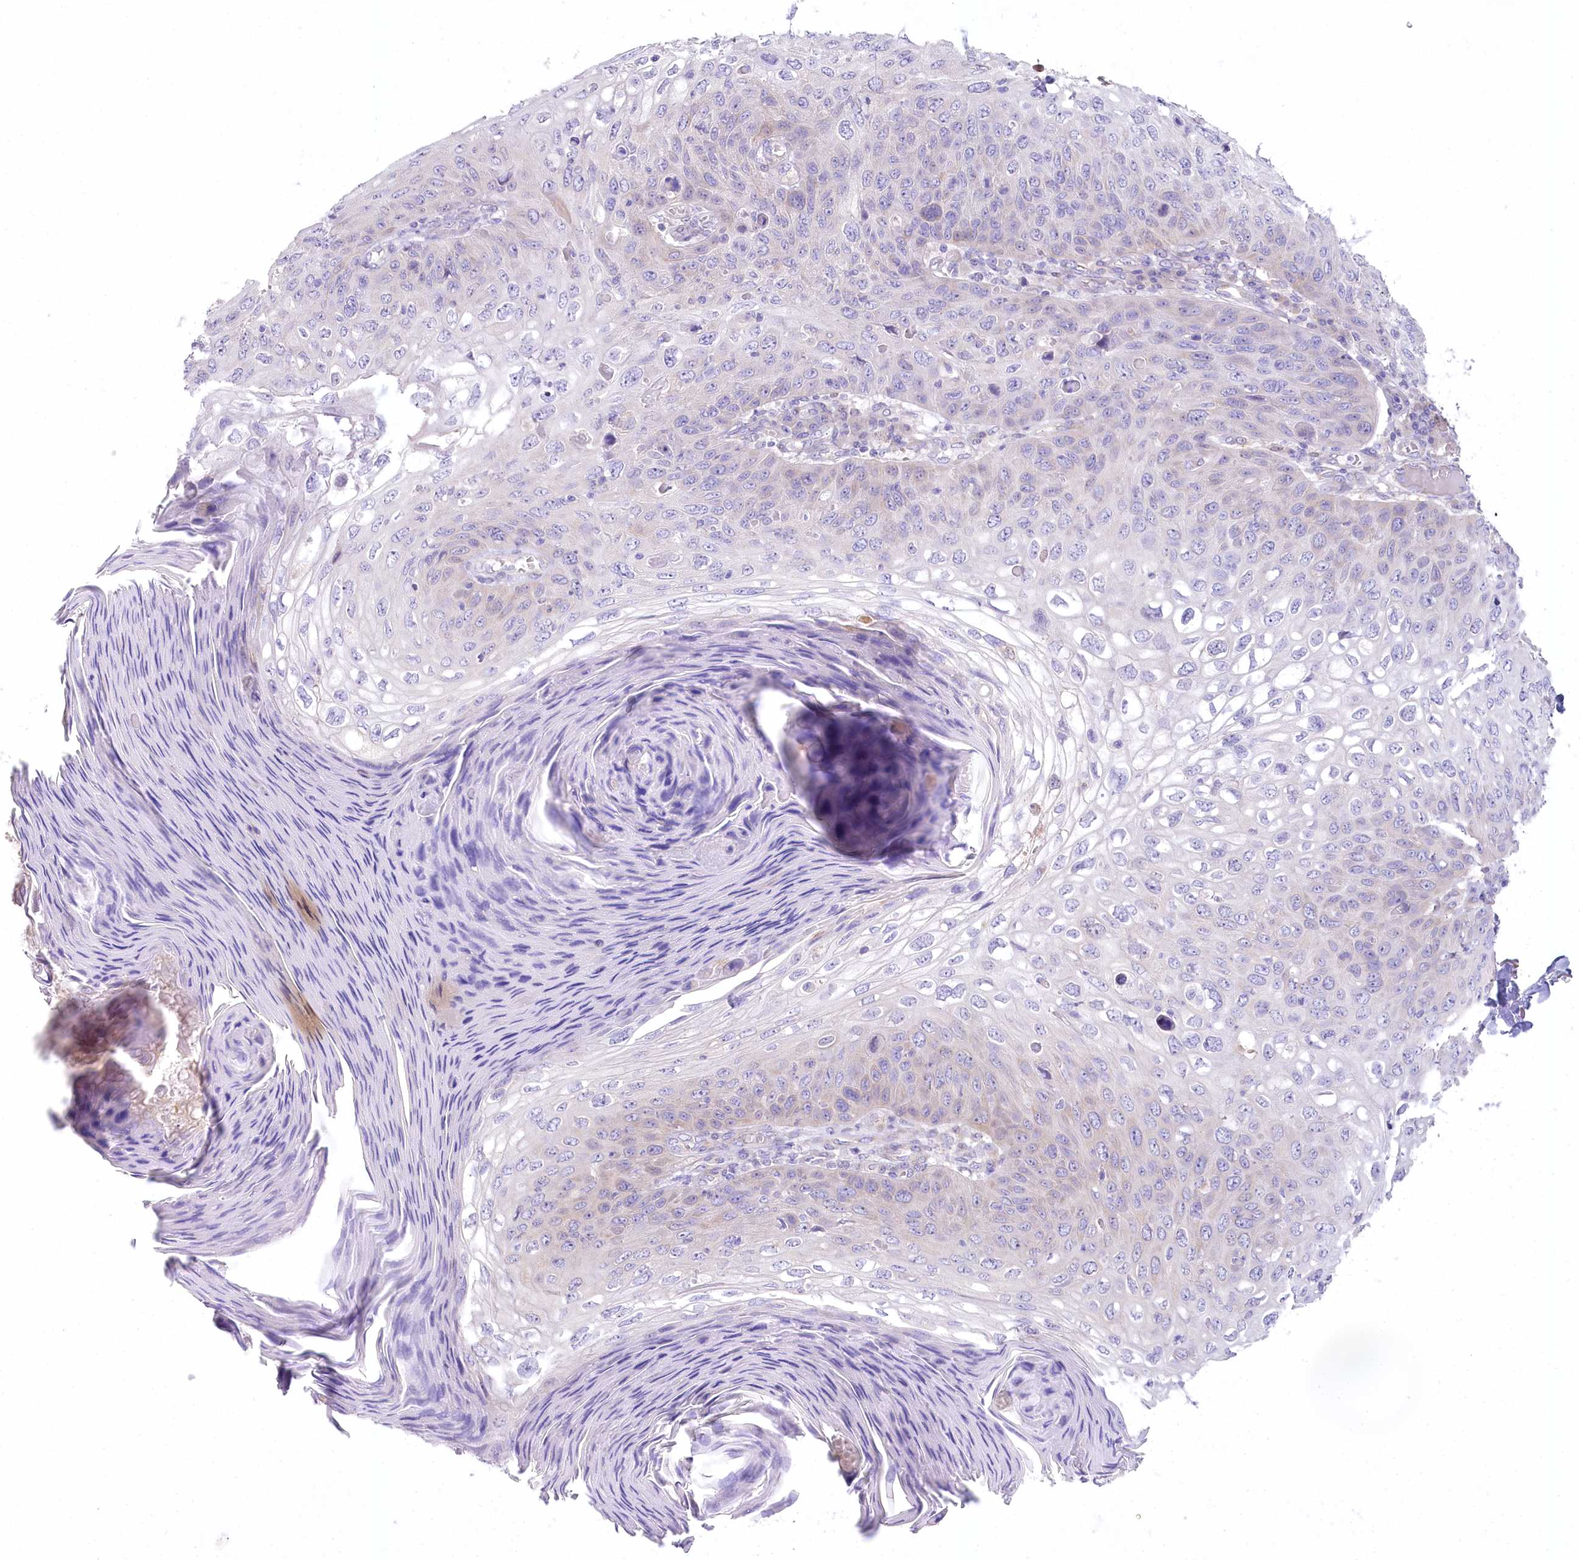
{"staining": {"intensity": "negative", "quantity": "none", "location": "none"}, "tissue": "skin cancer", "cell_type": "Tumor cells", "image_type": "cancer", "snomed": [{"axis": "morphology", "description": "Squamous cell carcinoma, NOS"}, {"axis": "topography", "description": "Skin"}], "caption": "DAB immunohistochemical staining of human skin cancer demonstrates no significant expression in tumor cells.", "gene": "MYOZ1", "patient": {"sex": "female", "age": 90}}